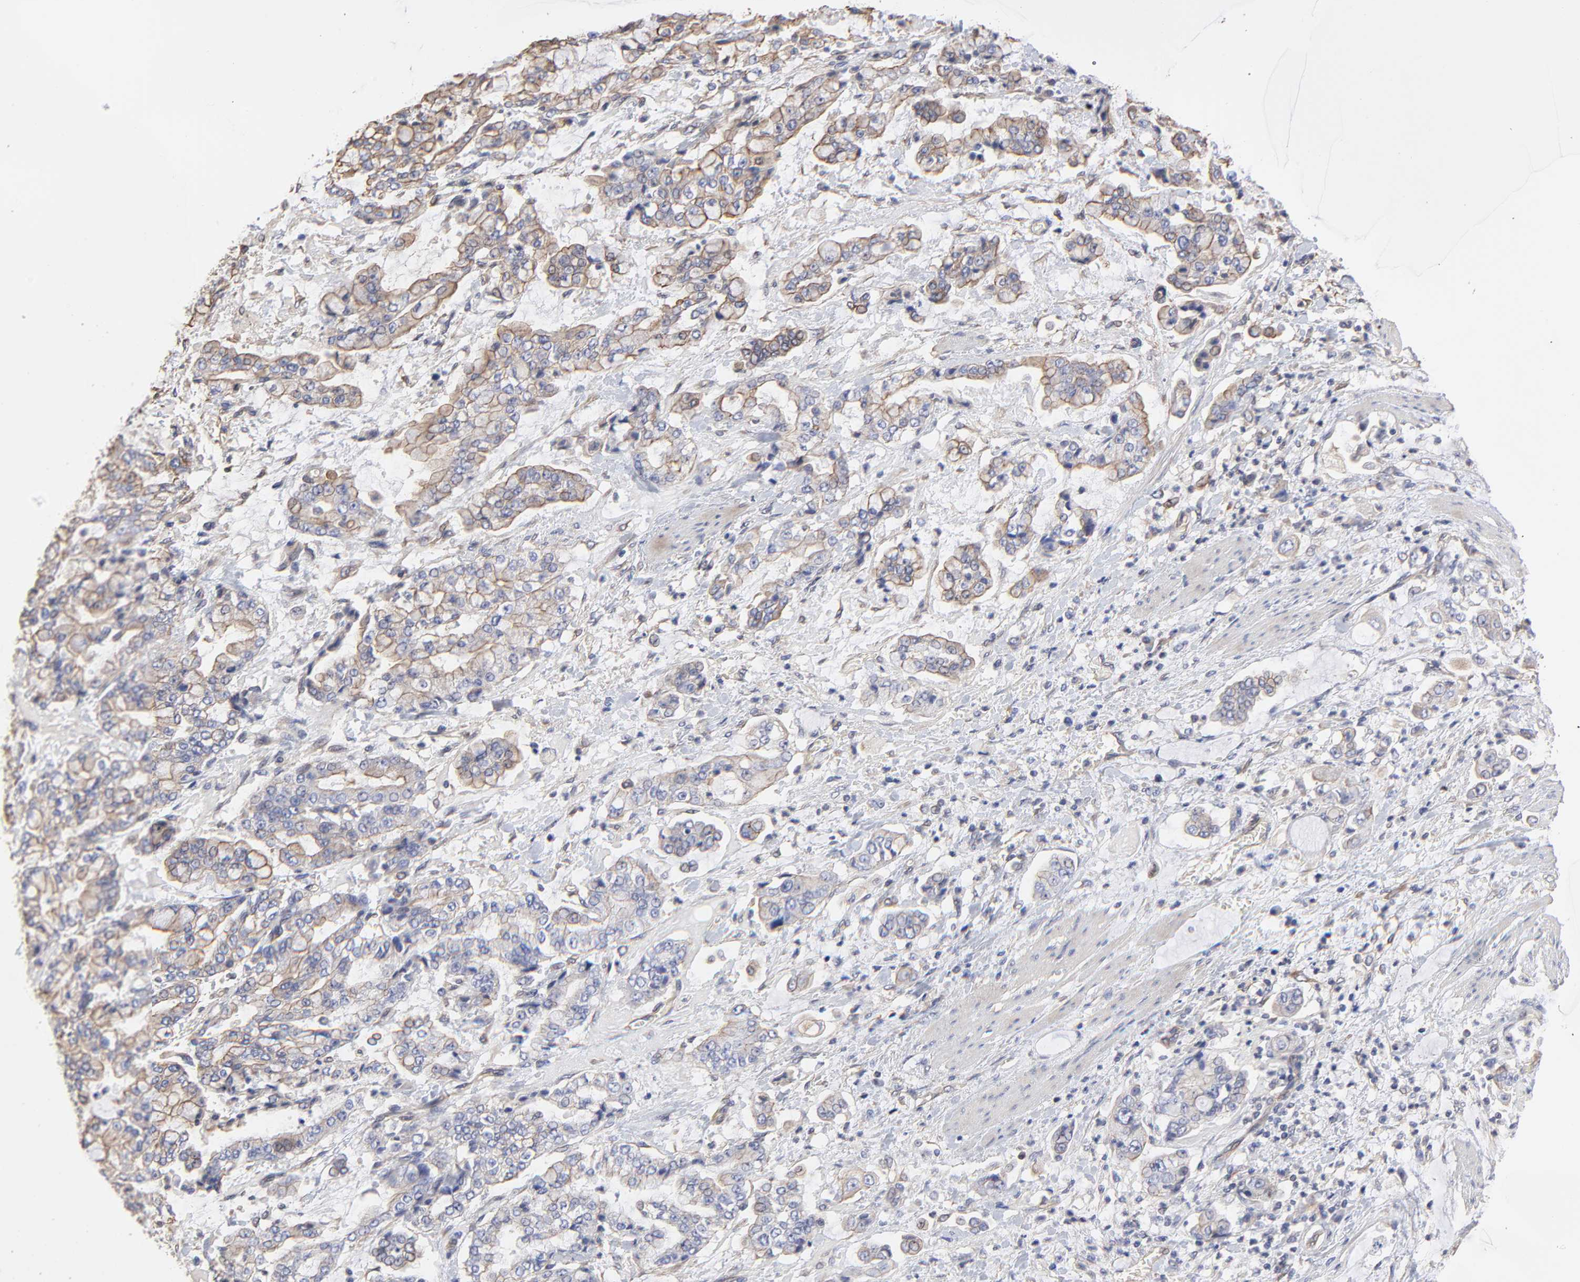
{"staining": {"intensity": "weak", "quantity": ">75%", "location": "cytoplasmic/membranous"}, "tissue": "stomach cancer", "cell_type": "Tumor cells", "image_type": "cancer", "snomed": [{"axis": "morphology", "description": "Normal tissue, NOS"}, {"axis": "morphology", "description": "Adenocarcinoma, NOS"}, {"axis": "topography", "description": "Stomach, upper"}, {"axis": "topography", "description": "Stomach"}], "caption": "The histopathology image demonstrates immunohistochemical staining of stomach cancer (adenocarcinoma). There is weak cytoplasmic/membranous expression is identified in approximately >75% of tumor cells.", "gene": "LRCH2", "patient": {"sex": "male", "age": 76}}